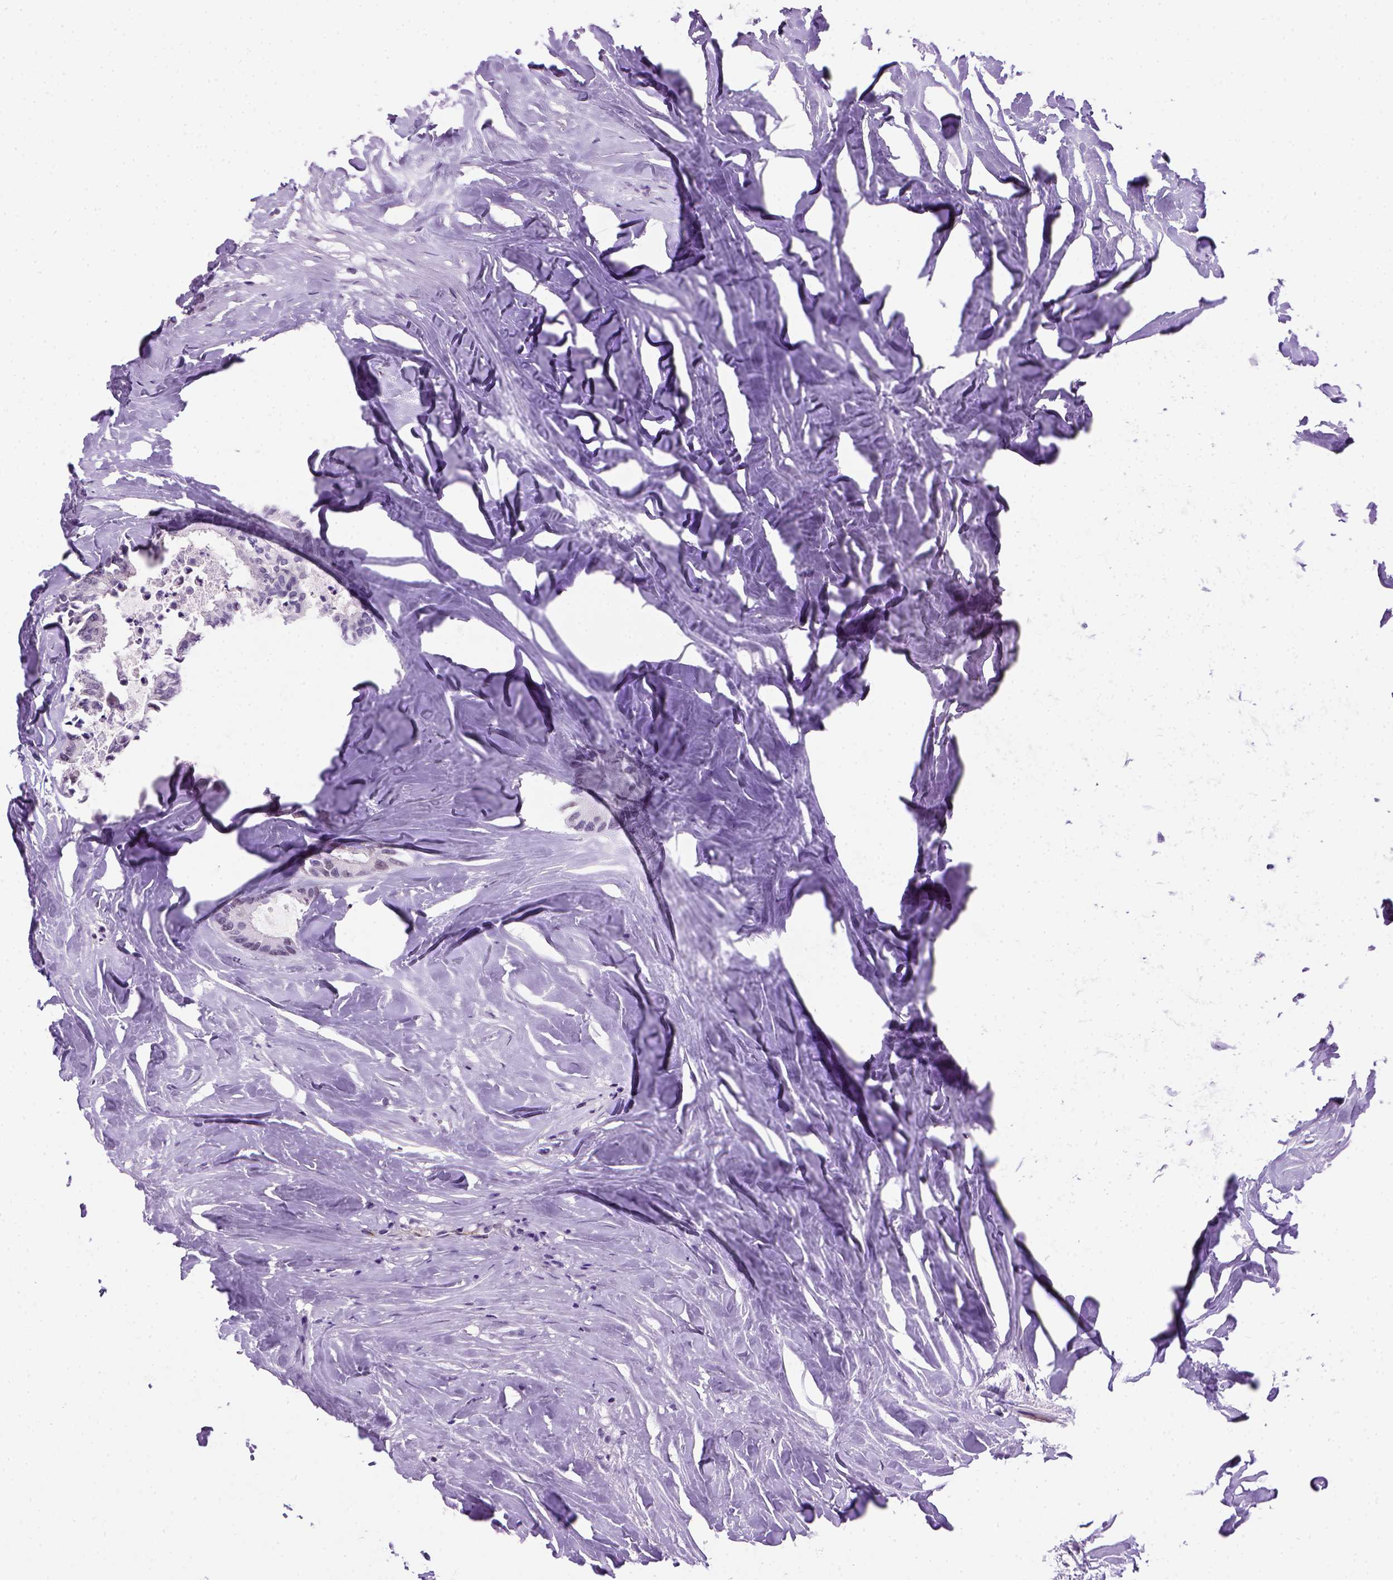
{"staining": {"intensity": "negative", "quantity": "none", "location": "none"}, "tissue": "colorectal cancer", "cell_type": "Tumor cells", "image_type": "cancer", "snomed": [{"axis": "morphology", "description": "Adenocarcinoma, NOS"}, {"axis": "topography", "description": "Colon"}, {"axis": "topography", "description": "Rectum"}], "caption": "Immunohistochemical staining of adenocarcinoma (colorectal) displays no significant expression in tumor cells. (Stains: DAB immunohistochemistry (IHC) with hematoxylin counter stain, Microscopy: brightfield microscopy at high magnification).", "gene": "VWF", "patient": {"sex": "male", "age": 57}}